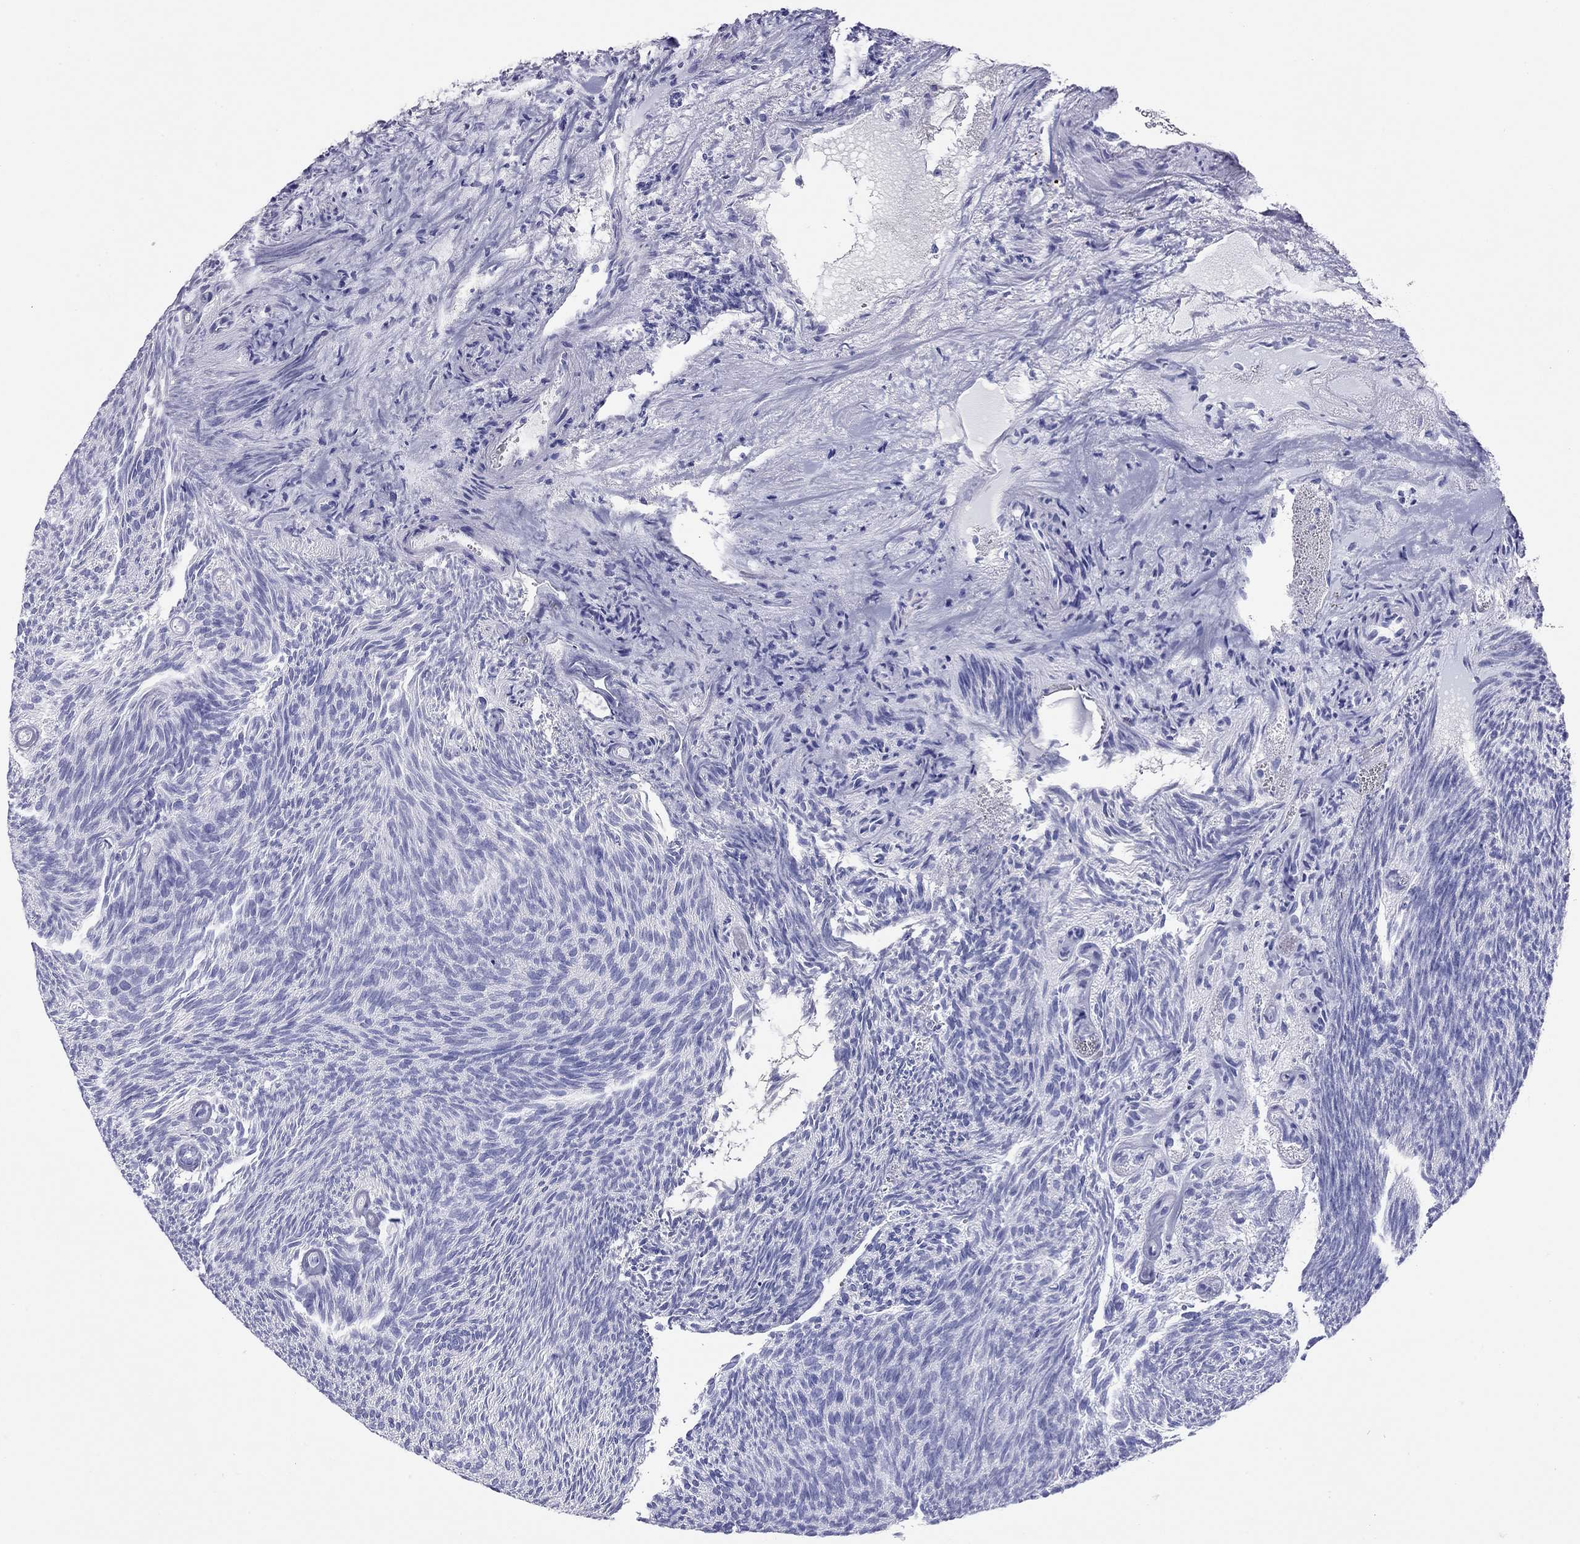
{"staining": {"intensity": "negative", "quantity": "none", "location": "none"}, "tissue": "urothelial cancer", "cell_type": "Tumor cells", "image_type": "cancer", "snomed": [{"axis": "morphology", "description": "Urothelial carcinoma, Low grade"}, {"axis": "topography", "description": "Urinary bladder"}], "caption": "This is a photomicrograph of immunohistochemistry staining of urothelial carcinoma (low-grade), which shows no staining in tumor cells.", "gene": "PTPRN", "patient": {"sex": "male", "age": 77}}